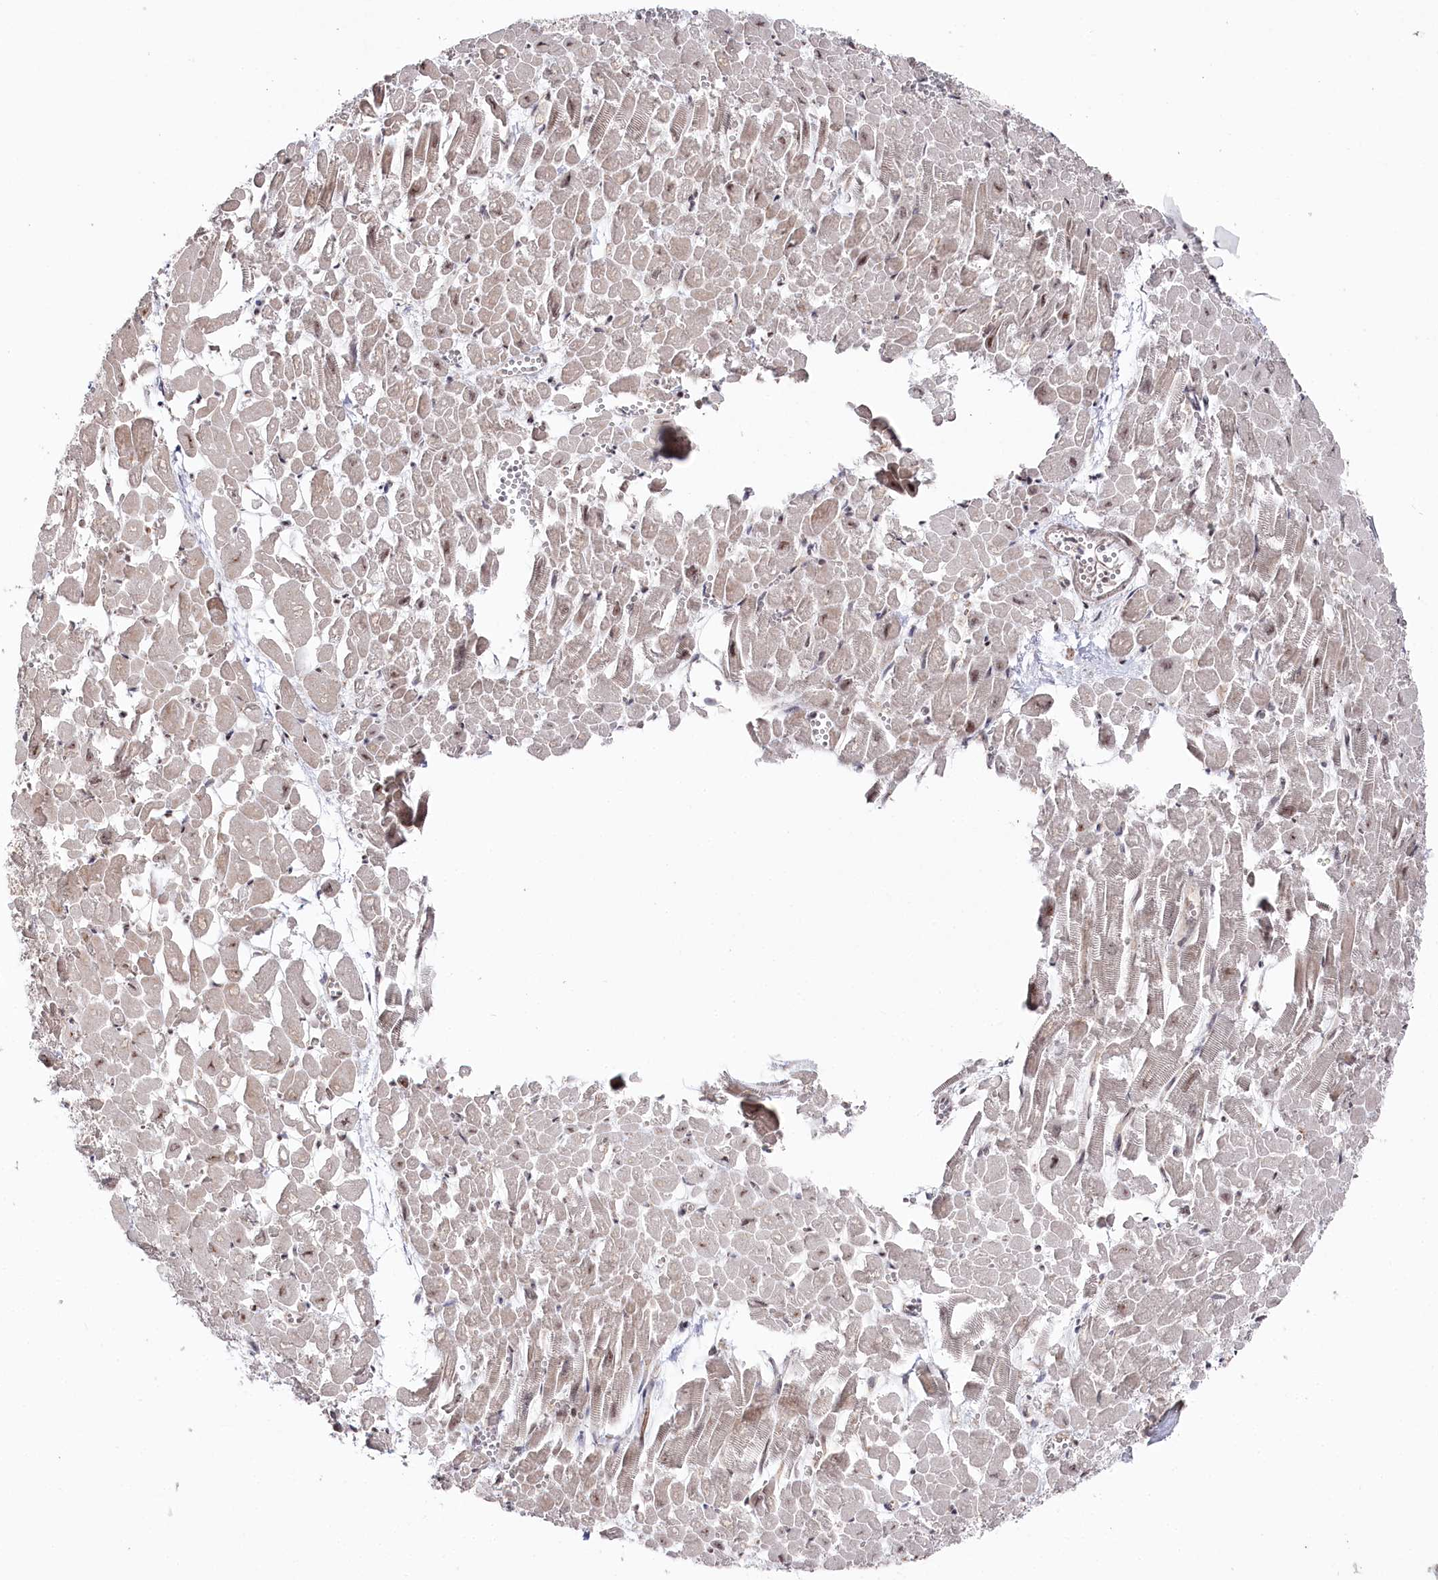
{"staining": {"intensity": "moderate", "quantity": "25%-75%", "location": "cytoplasmic/membranous,nuclear"}, "tissue": "heart muscle", "cell_type": "Cardiomyocytes", "image_type": "normal", "snomed": [{"axis": "morphology", "description": "Normal tissue, NOS"}, {"axis": "topography", "description": "Heart"}], "caption": "High-magnification brightfield microscopy of normal heart muscle stained with DAB (3,3'-diaminobenzidine) (brown) and counterstained with hematoxylin (blue). cardiomyocytes exhibit moderate cytoplasmic/membranous,nuclear positivity is appreciated in approximately25%-75% of cells.", "gene": "POLR2H", "patient": {"sex": "male", "age": 54}}